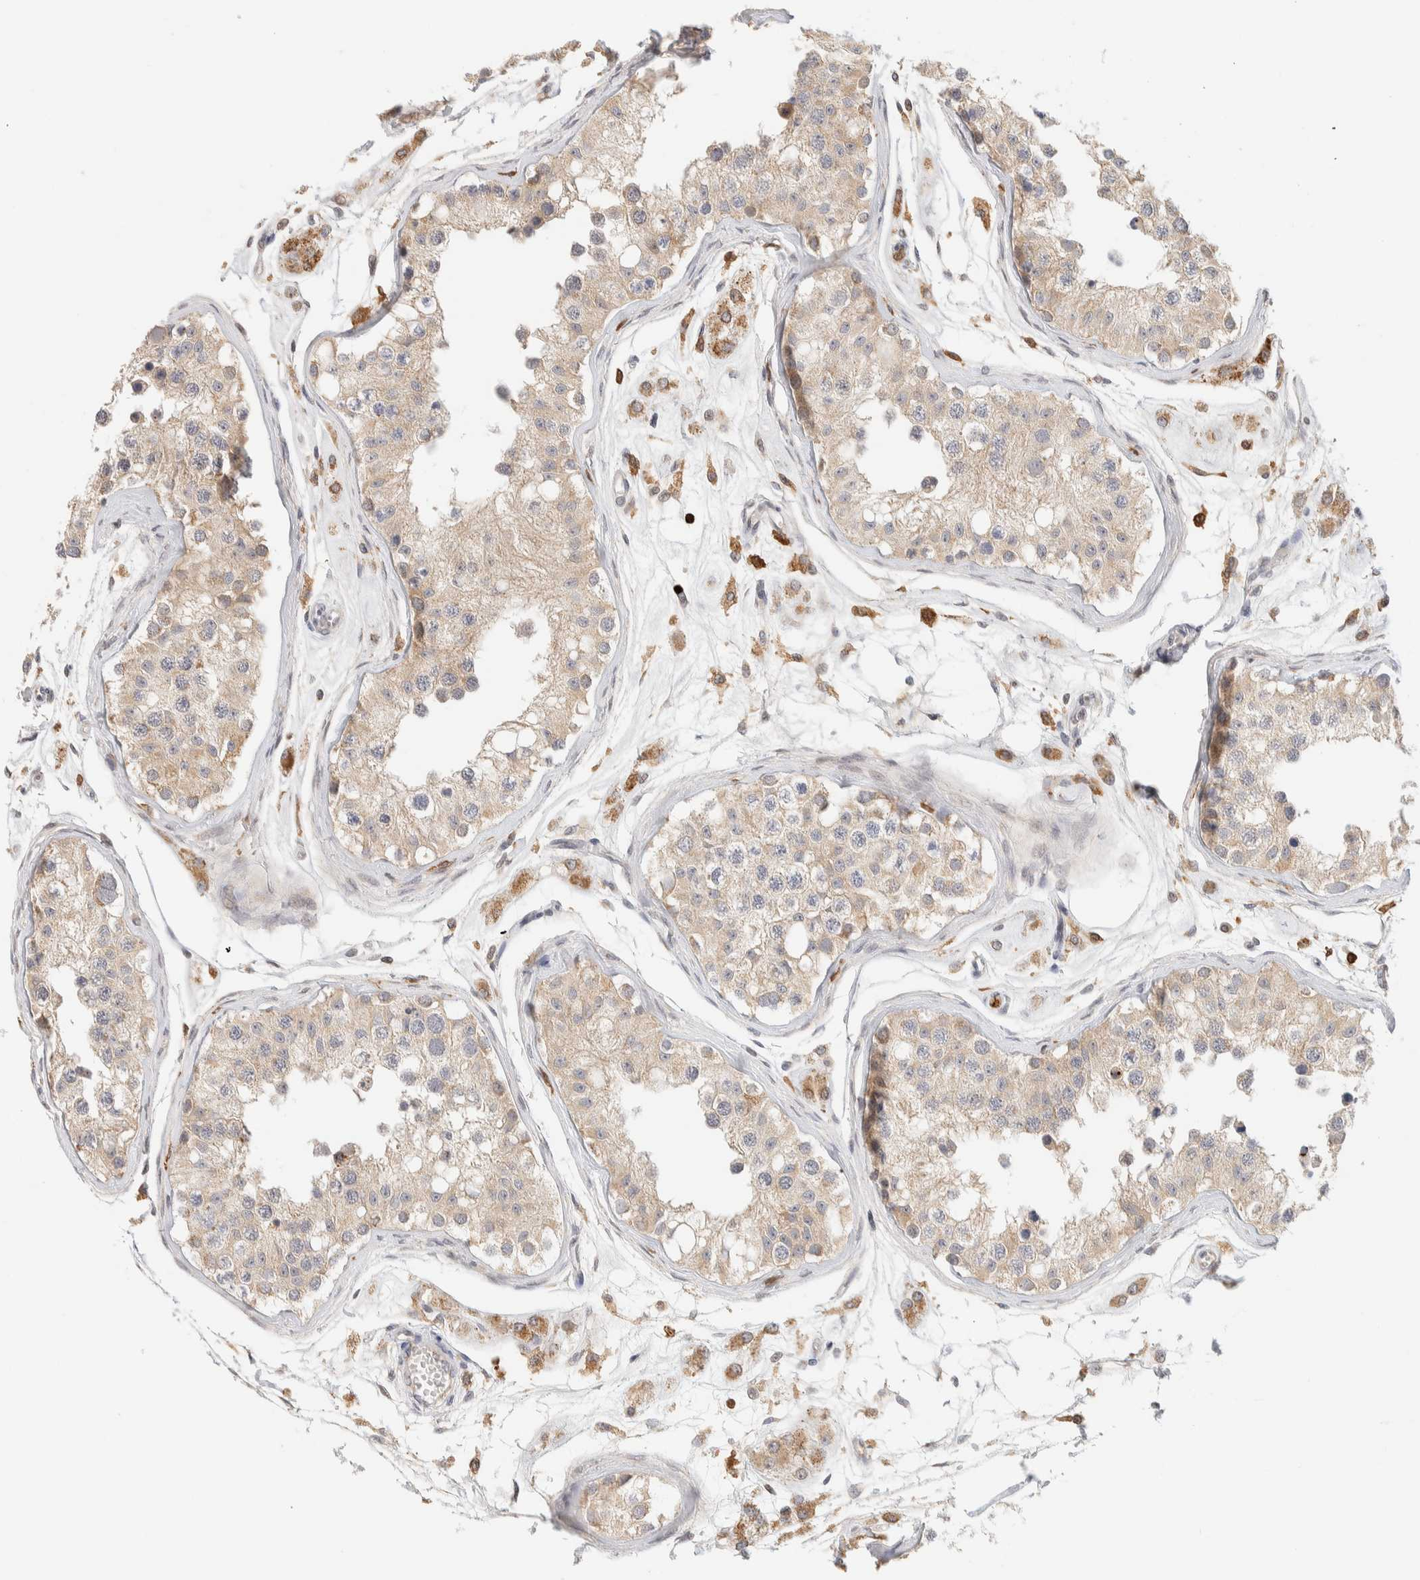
{"staining": {"intensity": "moderate", "quantity": "25%-75%", "location": "cytoplasmic/membranous"}, "tissue": "testis", "cell_type": "Cells in seminiferous ducts", "image_type": "normal", "snomed": [{"axis": "morphology", "description": "Normal tissue, NOS"}, {"axis": "morphology", "description": "Adenocarcinoma, metastatic, NOS"}, {"axis": "topography", "description": "Testis"}], "caption": "Protein expression analysis of unremarkable testis exhibits moderate cytoplasmic/membranous expression in about 25%-75% of cells in seminiferous ducts. The protein of interest is shown in brown color, while the nuclei are stained blue.", "gene": "RUNDC1", "patient": {"sex": "male", "age": 26}}